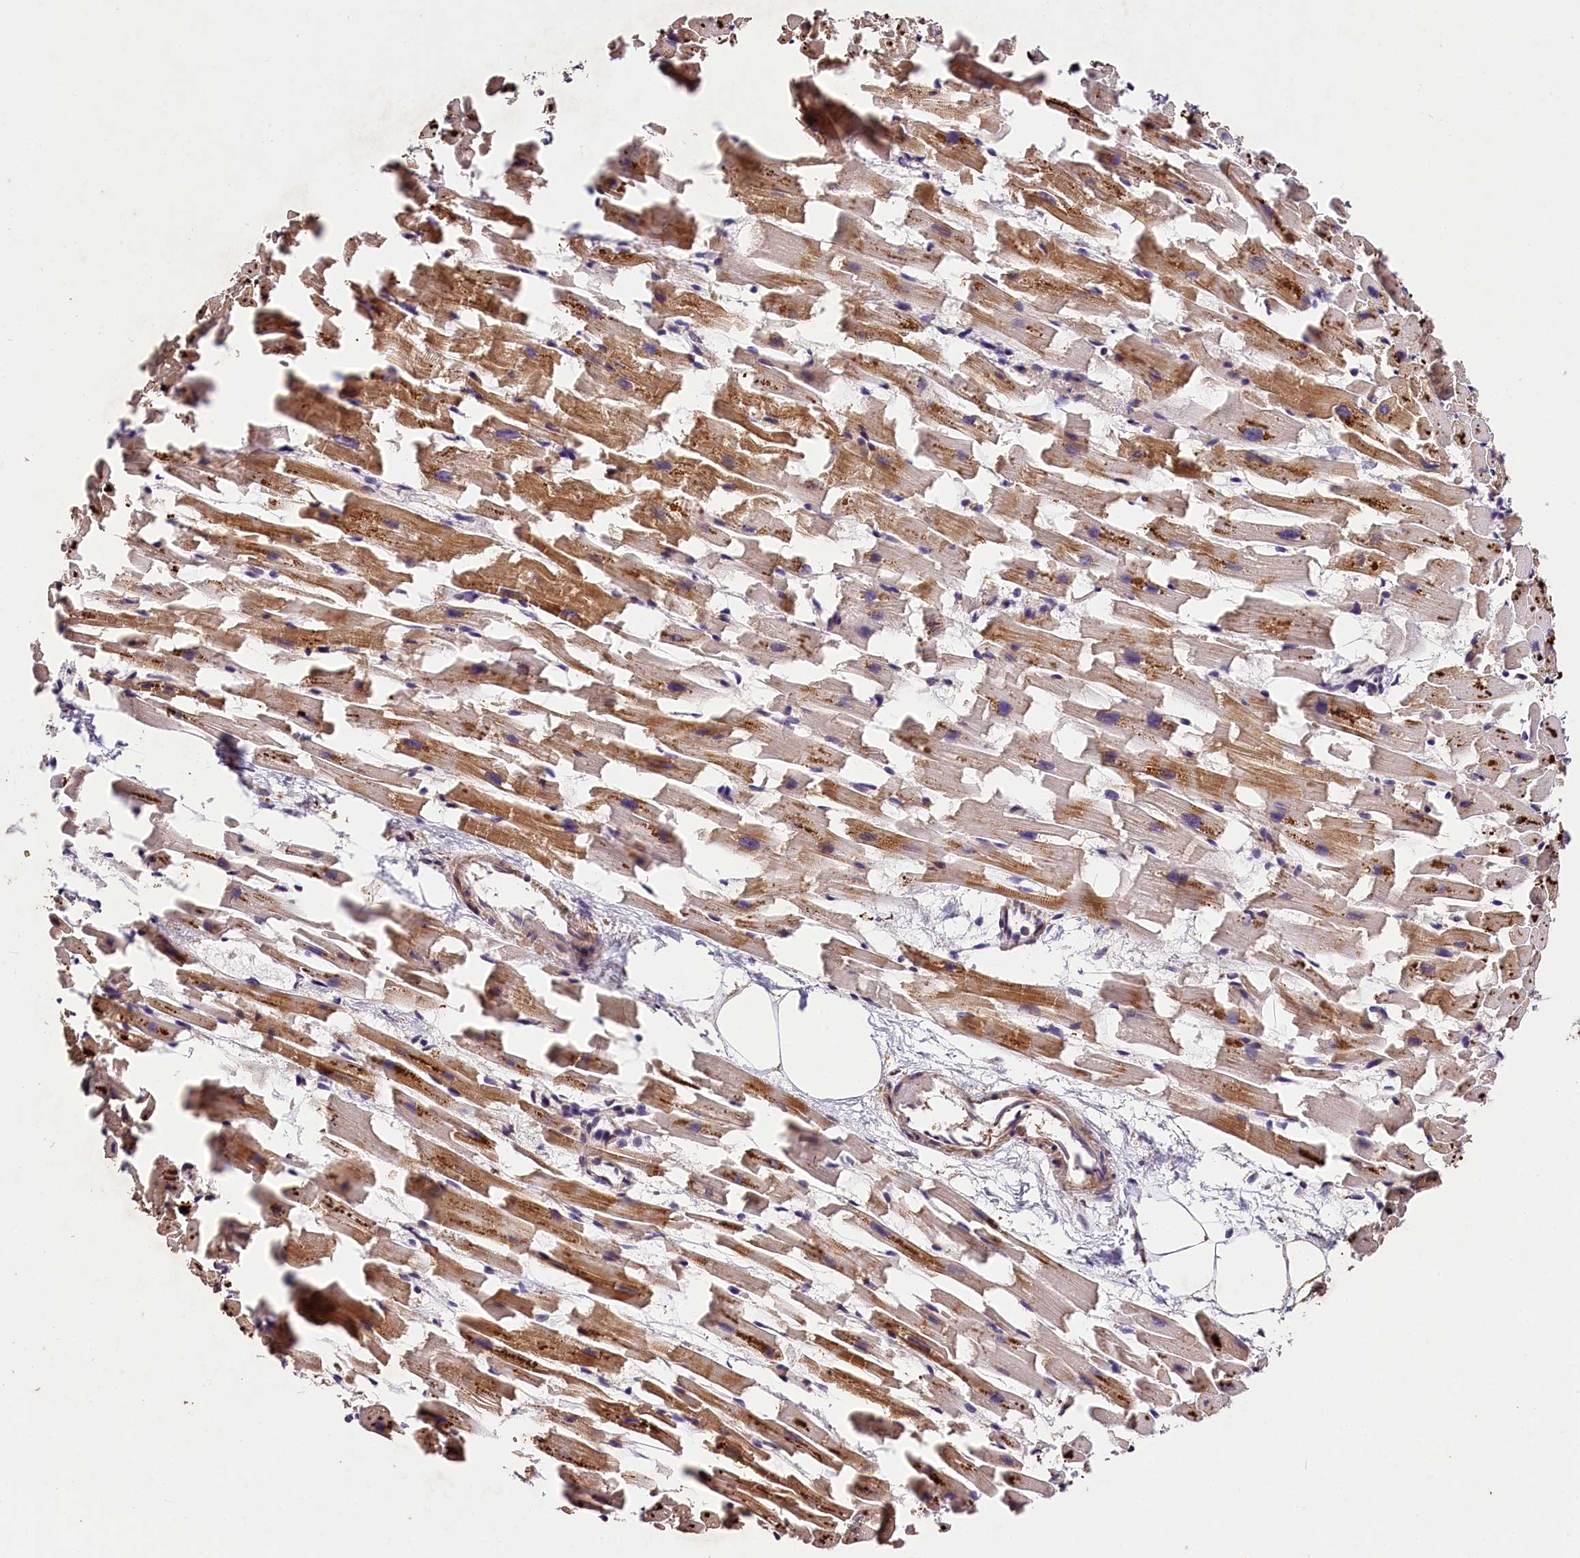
{"staining": {"intensity": "moderate", "quantity": ">75%", "location": "cytoplasmic/membranous"}, "tissue": "heart muscle", "cell_type": "Cardiomyocytes", "image_type": "normal", "snomed": [{"axis": "morphology", "description": "Normal tissue, NOS"}, {"axis": "topography", "description": "Heart"}], "caption": "The histopathology image displays a brown stain indicating the presence of a protein in the cytoplasmic/membranous of cardiomyocytes in heart muscle.", "gene": "KPTN", "patient": {"sex": "female", "age": 64}}